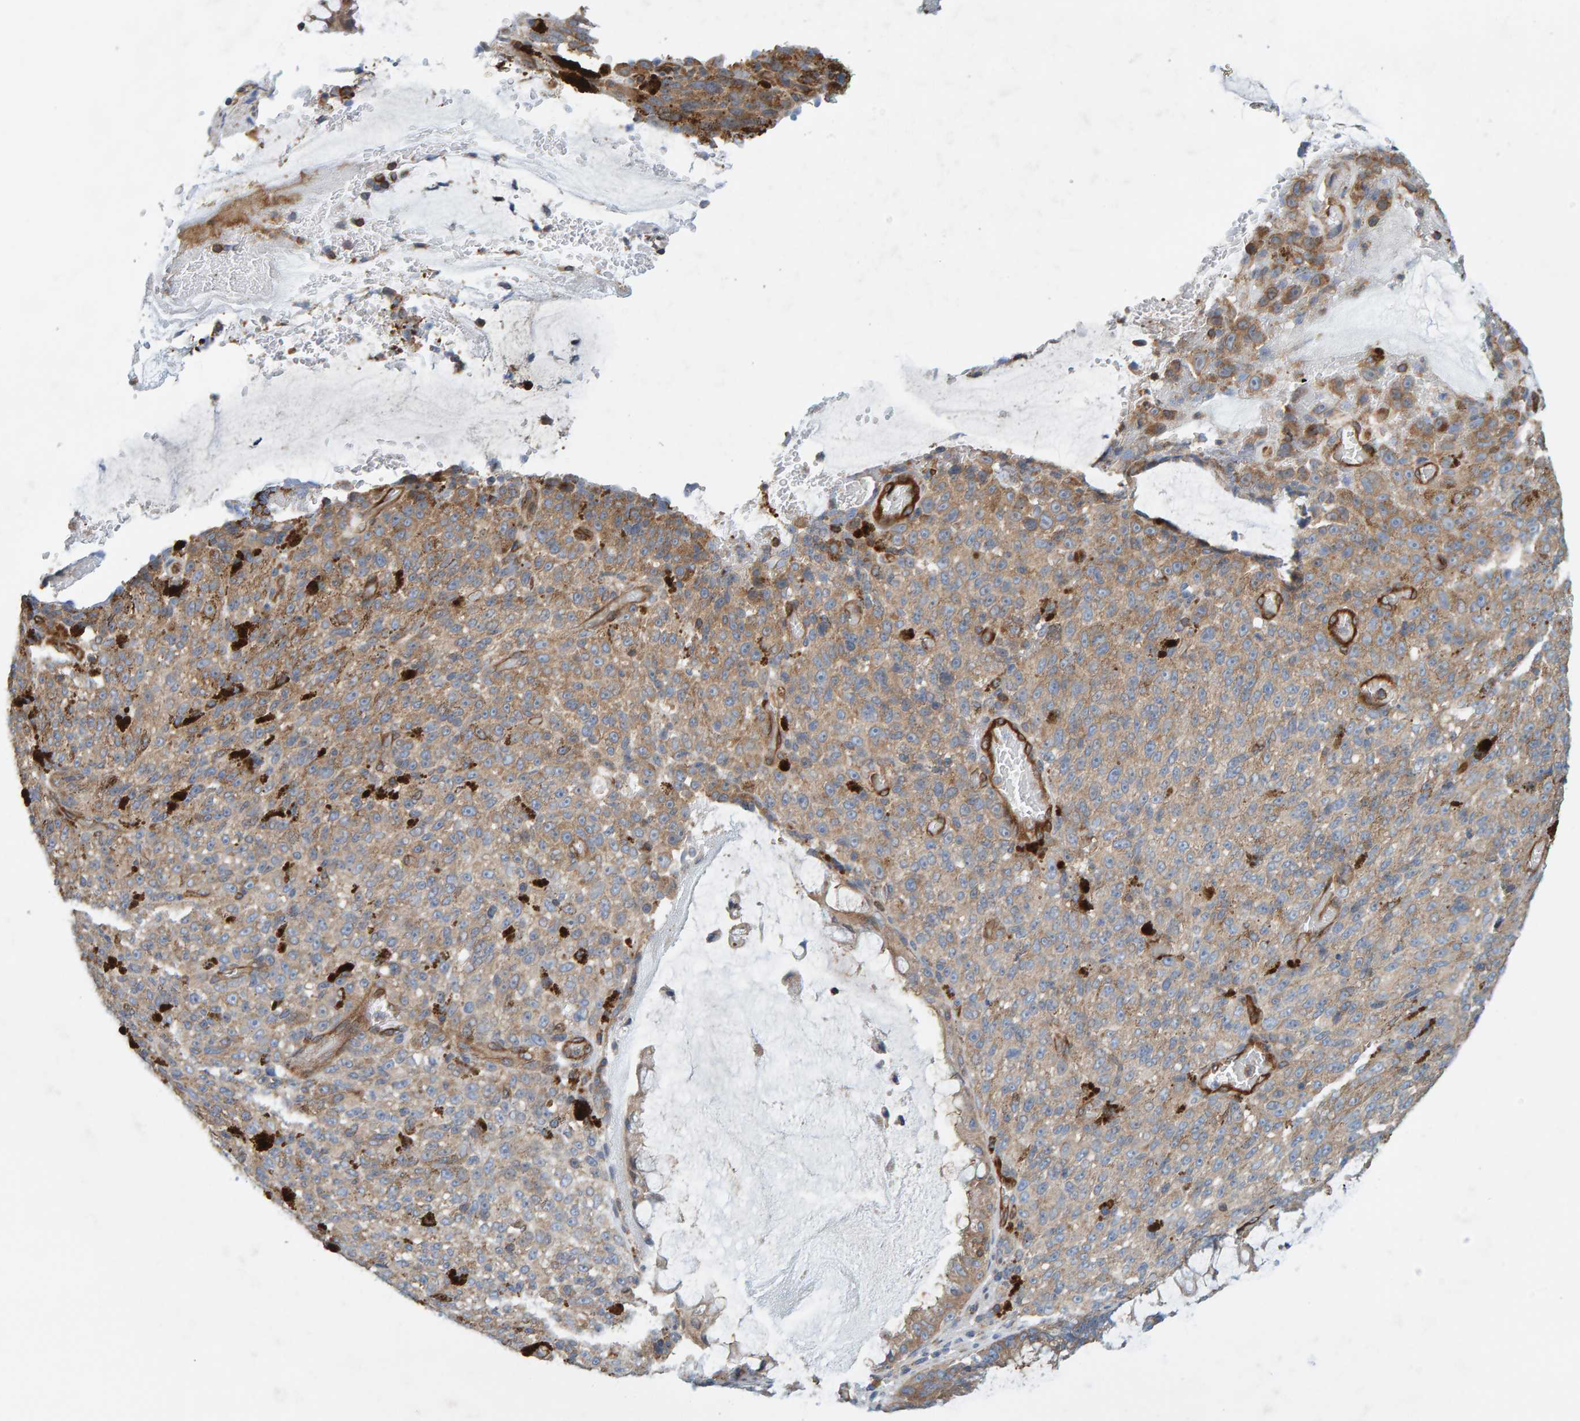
{"staining": {"intensity": "weak", "quantity": ">75%", "location": "cytoplasmic/membranous"}, "tissue": "melanoma", "cell_type": "Tumor cells", "image_type": "cancer", "snomed": [{"axis": "morphology", "description": "Malignant melanoma, NOS"}, {"axis": "topography", "description": "Rectum"}], "caption": "Immunohistochemistry photomicrograph of malignant melanoma stained for a protein (brown), which displays low levels of weak cytoplasmic/membranous staining in about >75% of tumor cells.", "gene": "PRKD2", "patient": {"sex": "female", "age": 81}}